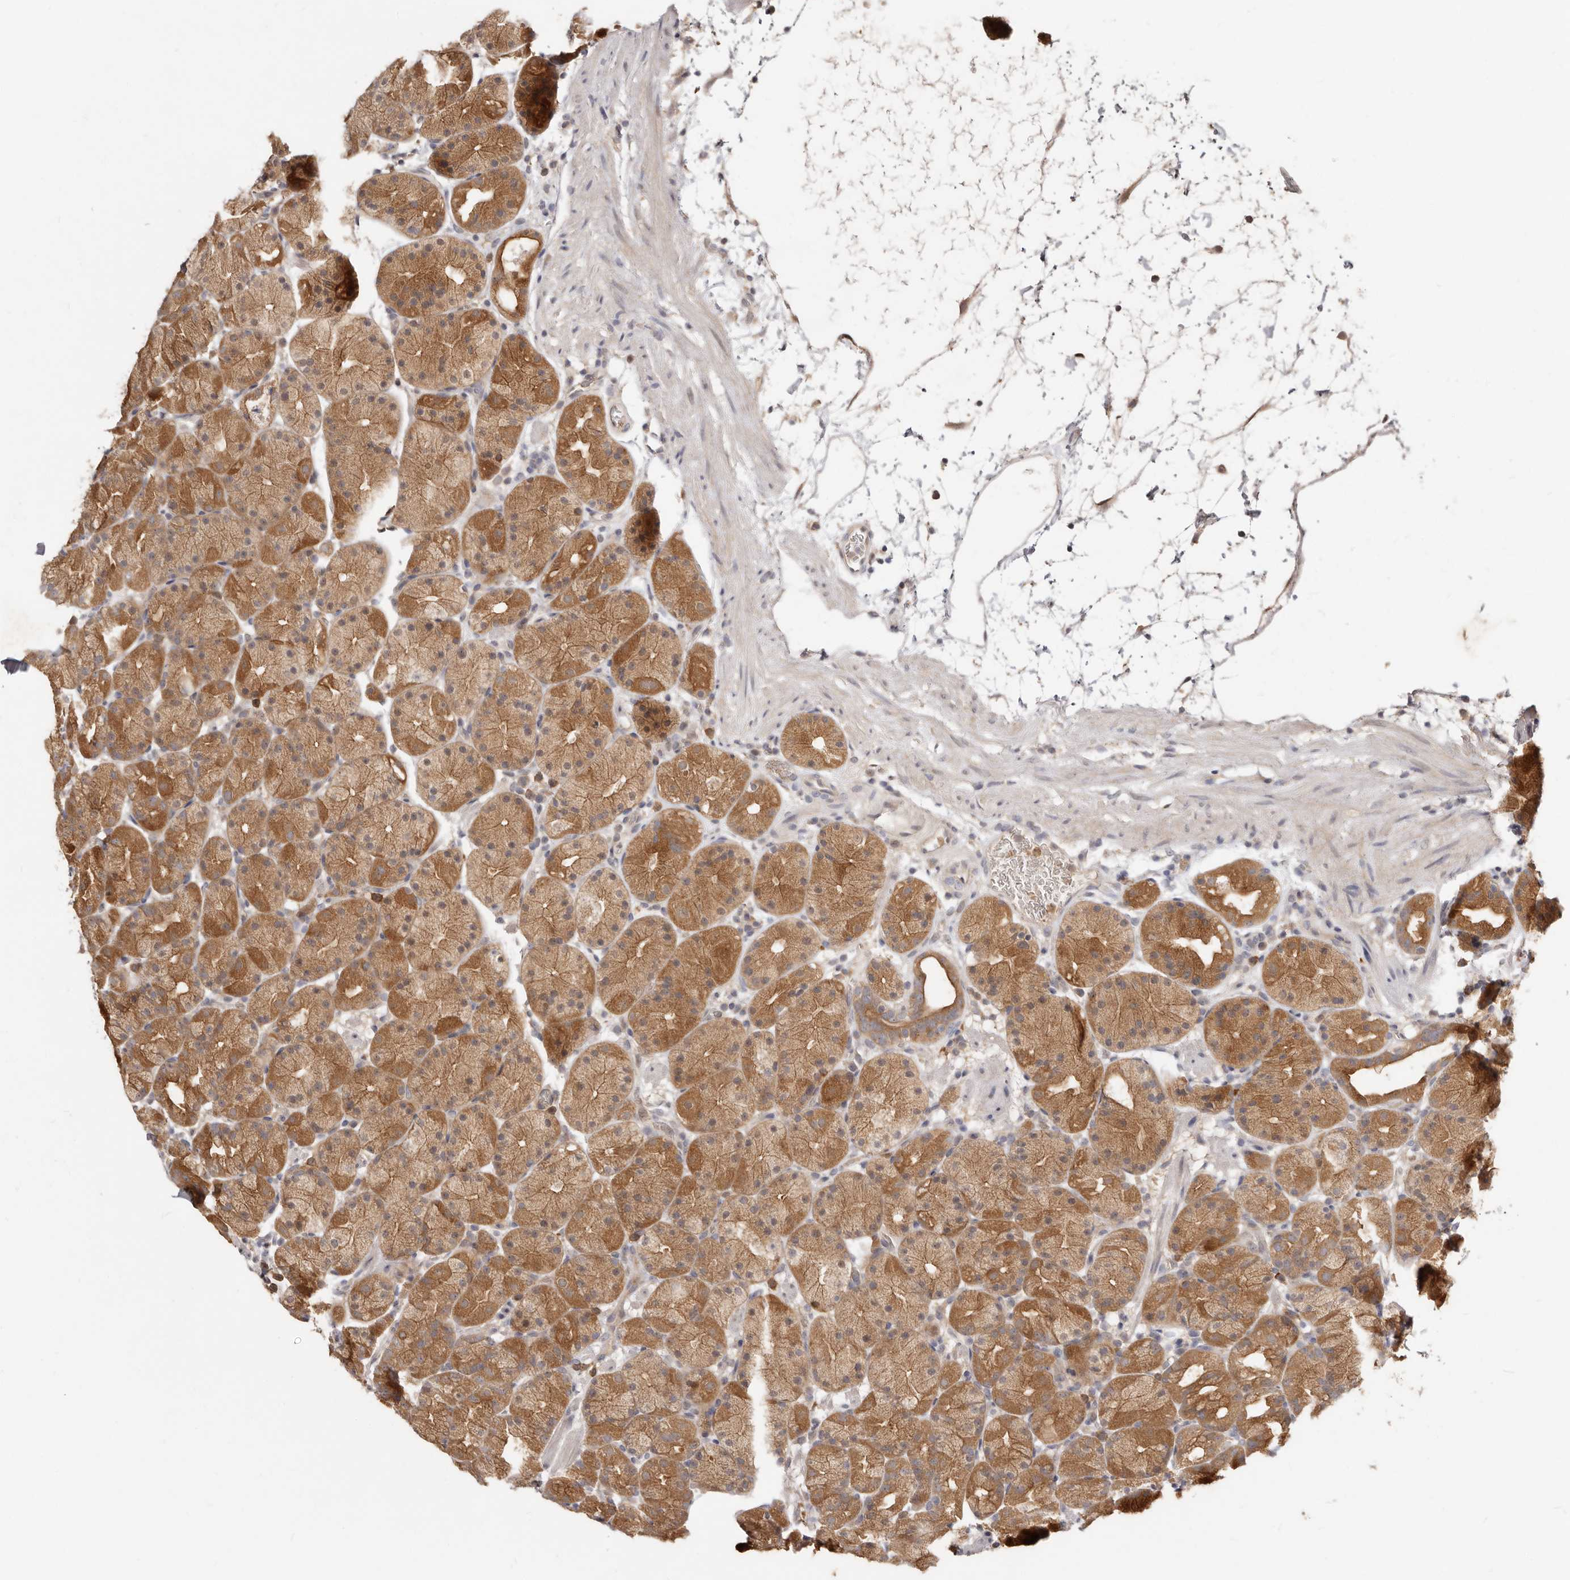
{"staining": {"intensity": "moderate", "quantity": ">75%", "location": "cytoplasmic/membranous"}, "tissue": "stomach", "cell_type": "Glandular cells", "image_type": "normal", "snomed": [{"axis": "morphology", "description": "Normal tissue, NOS"}, {"axis": "topography", "description": "Stomach, upper"}], "caption": "Immunohistochemical staining of normal human stomach reveals moderate cytoplasmic/membranous protein staining in approximately >75% of glandular cells. Using DAB (brown) and hematoxylin (blue) stains, captured at high magnification using brightfield microscopy.", "gene": "TC2N", "patient": {"sex": "male", "age": 48}}